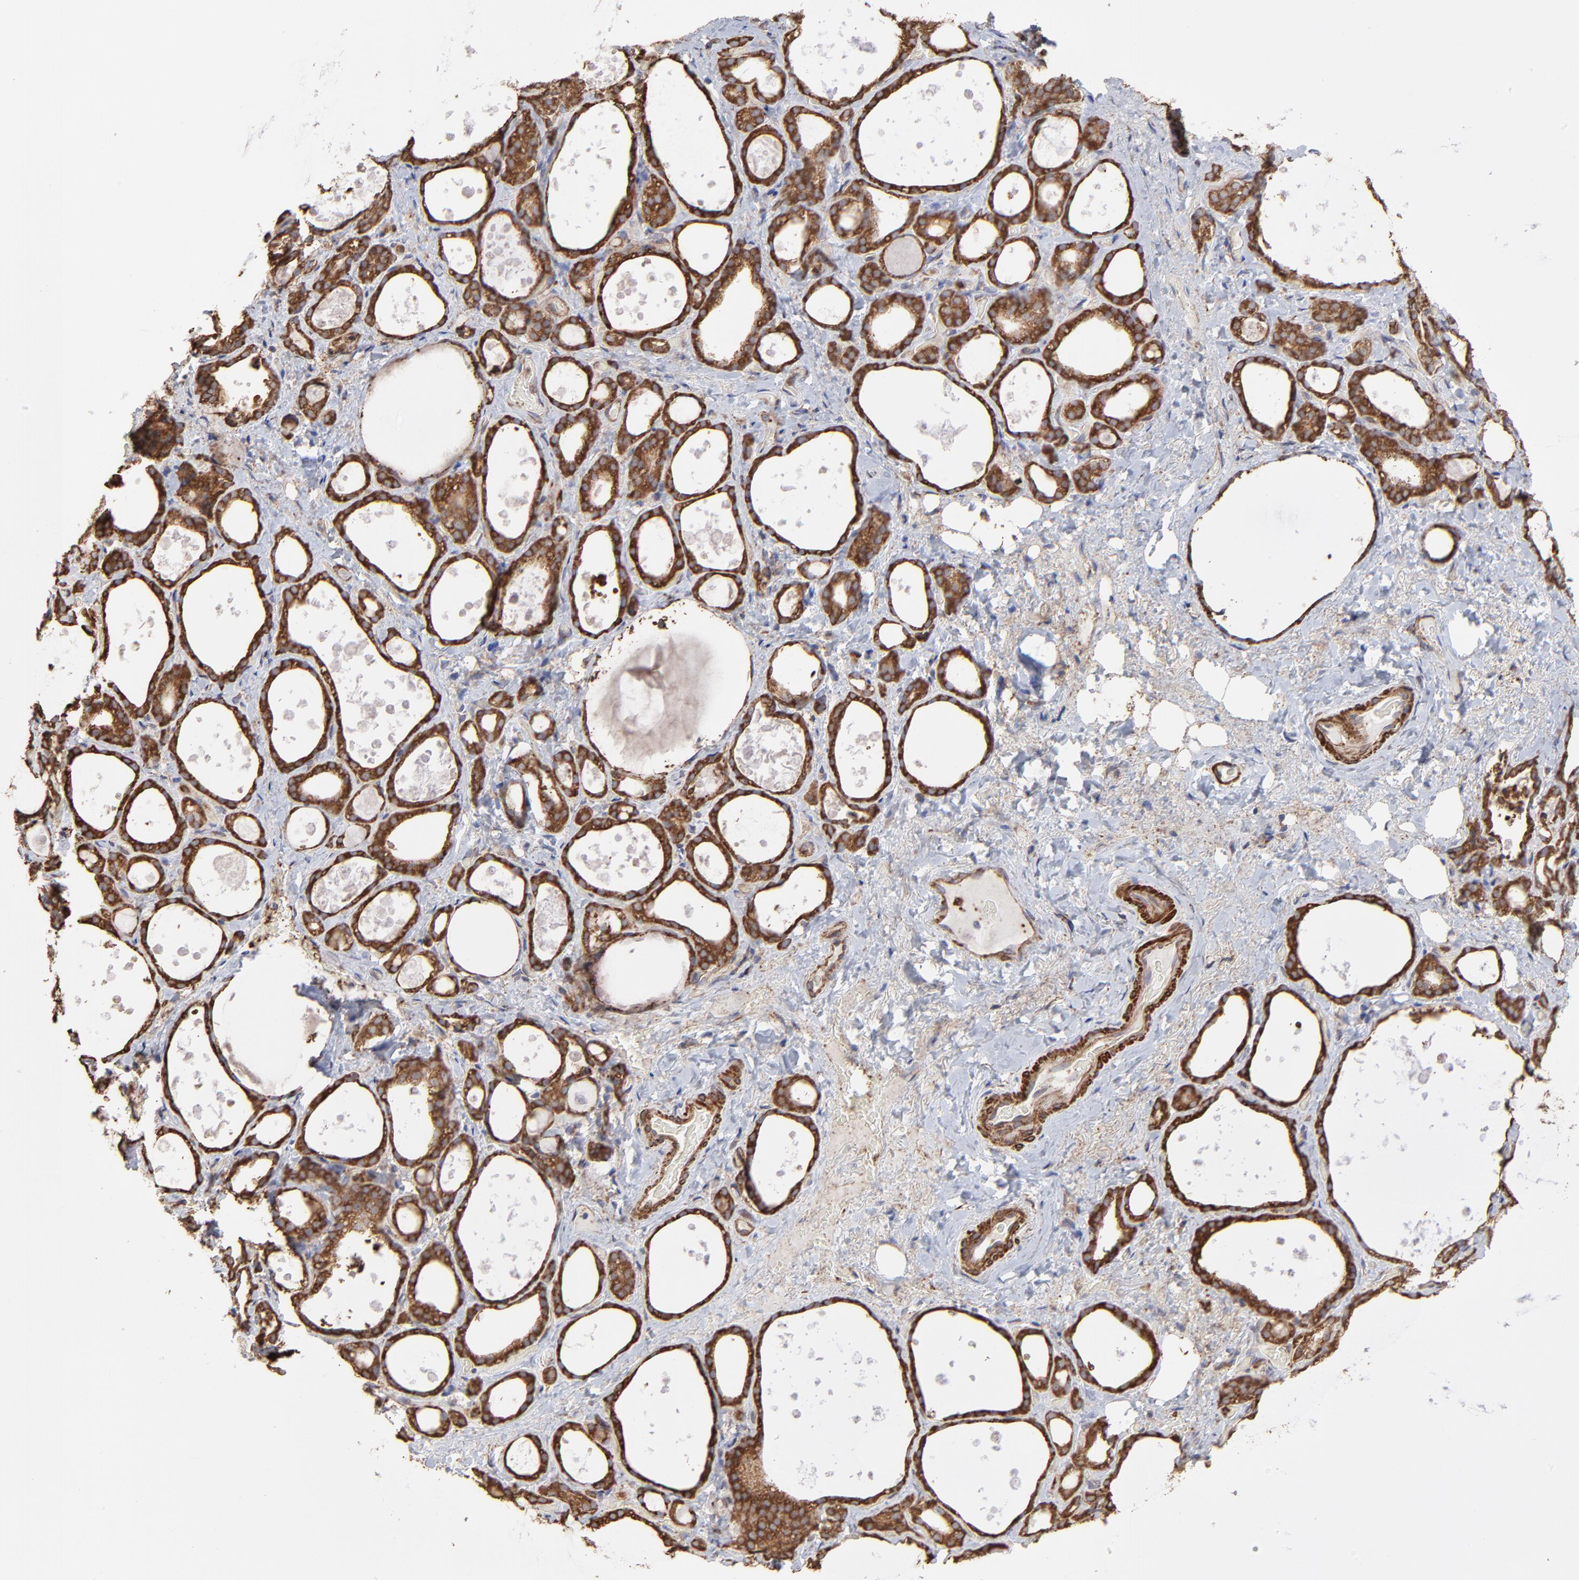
{"staining": {"intensity": "strong", "quantity": ">75%", "location": "cytoplasmic/membranous"}, "tissue": "thyroid gland", "cell_type": "Glandular cells", "image_type": "normal", "snomed": [{"axis": "morphology", "description": "Normal tissue, NOS"}, {"axis": "topography", "description": "Thyroid gland"}], "caption": "This is a histology image of immunohistochemistry (IHC) staining of unremarkable thyroid gland, which shows strong expression in the cytoplasmic/membranous of glandular cells.", "gene": "PFKM", "patient": {"sex": "female", "age": 75}}